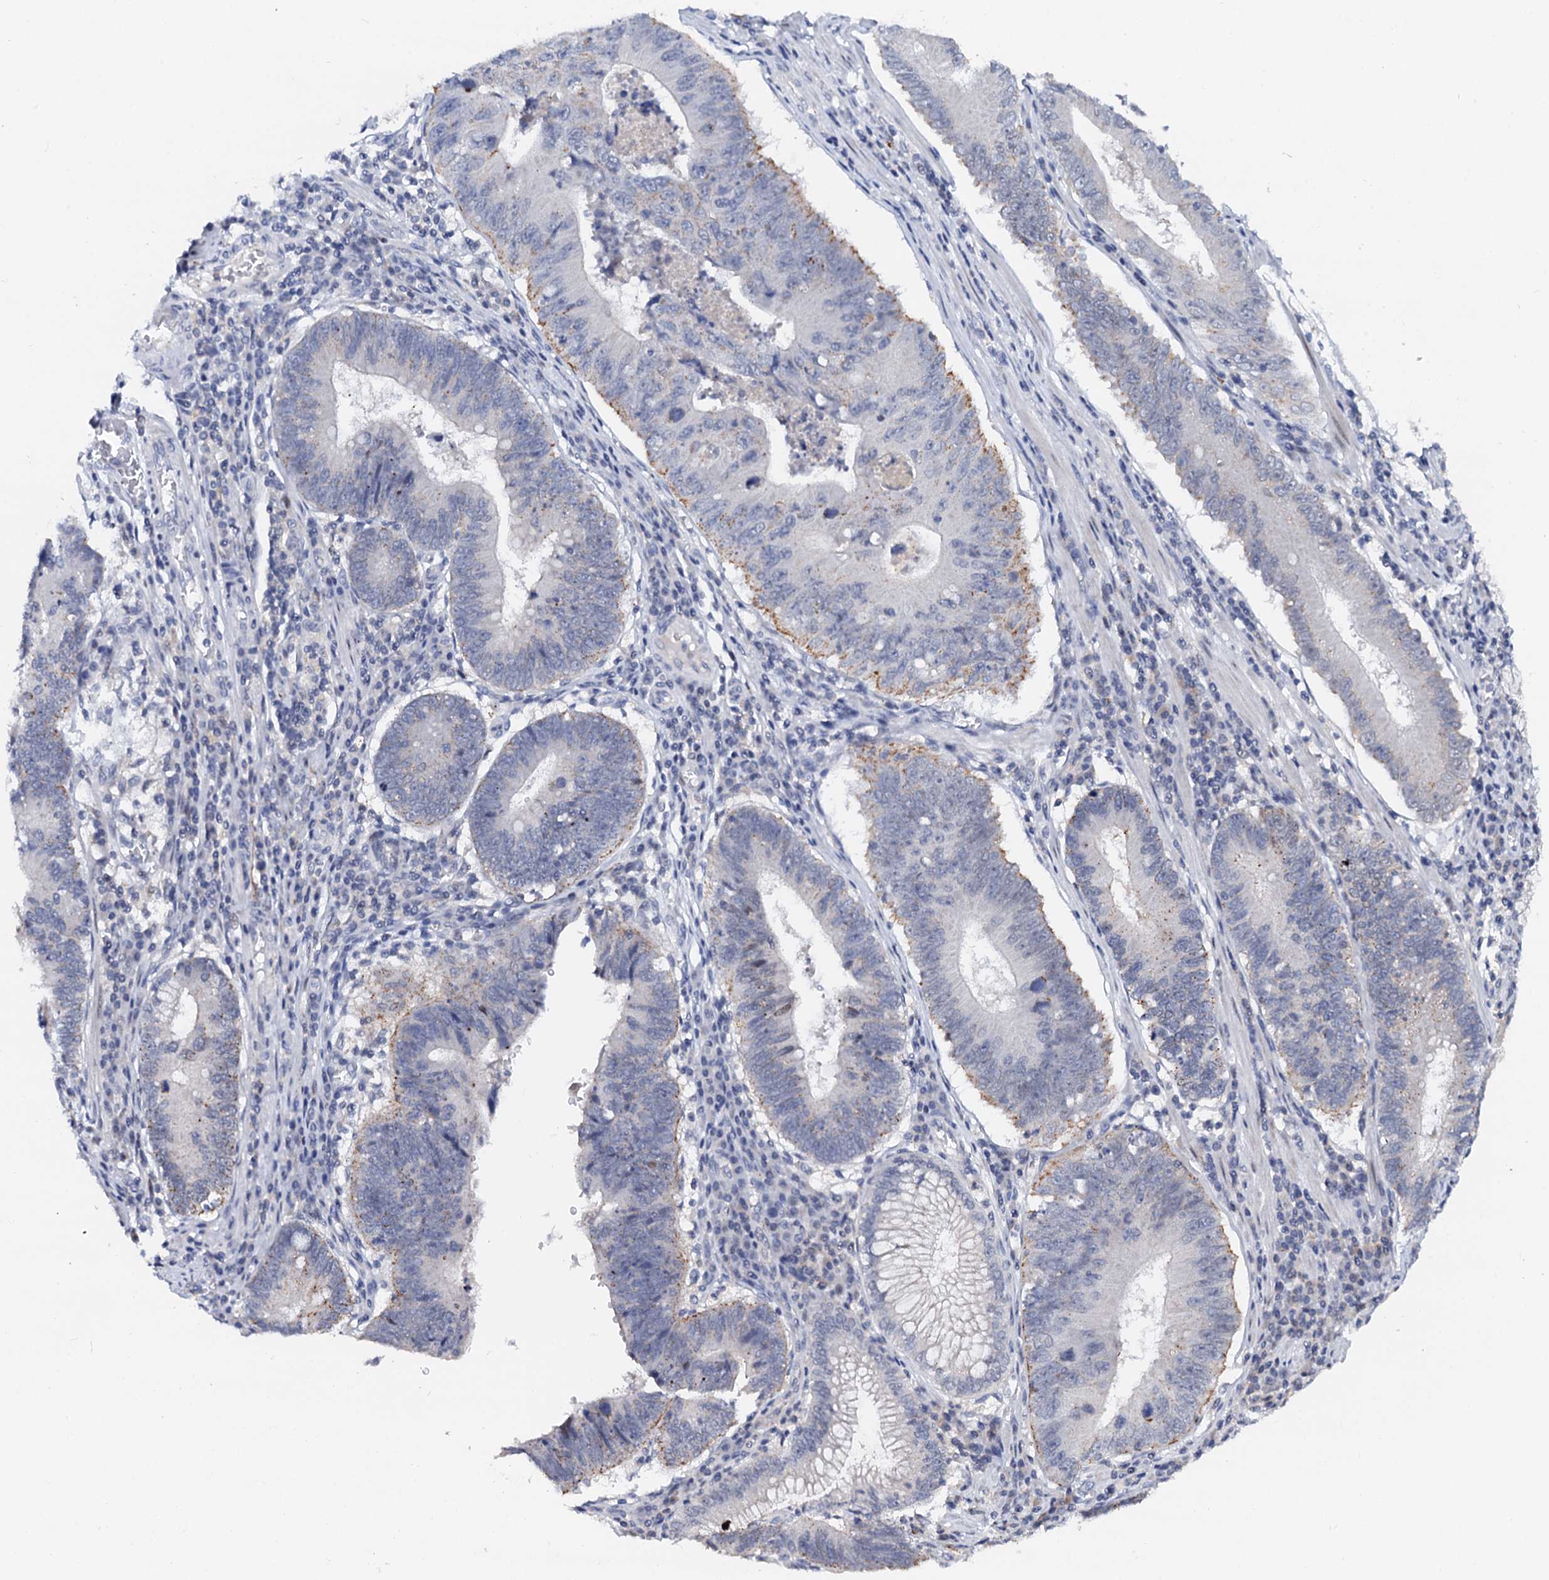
{"staining": {"intensity": "moderate", "quantity": "<25%", "location": "cytoplasmic/membranous"}, "tissue": "stomach cancer", "cell_type": "Tumor cells", "image_type": "cancer", "snomed": [{"axis": "morphology", "description": "Adenocarcinoma, NOS"}, {"axis": "topography", "description": "Stomach"}], "caption": "Immunohistochemical staining of human stomach cancer (adenocarcinoma) displays low levels of moderate cytoplasmic/membranous protein staining in about <25% of tumor cells.", "gene": "NALF1", "patient": {"sex": "male", "age": 59}}